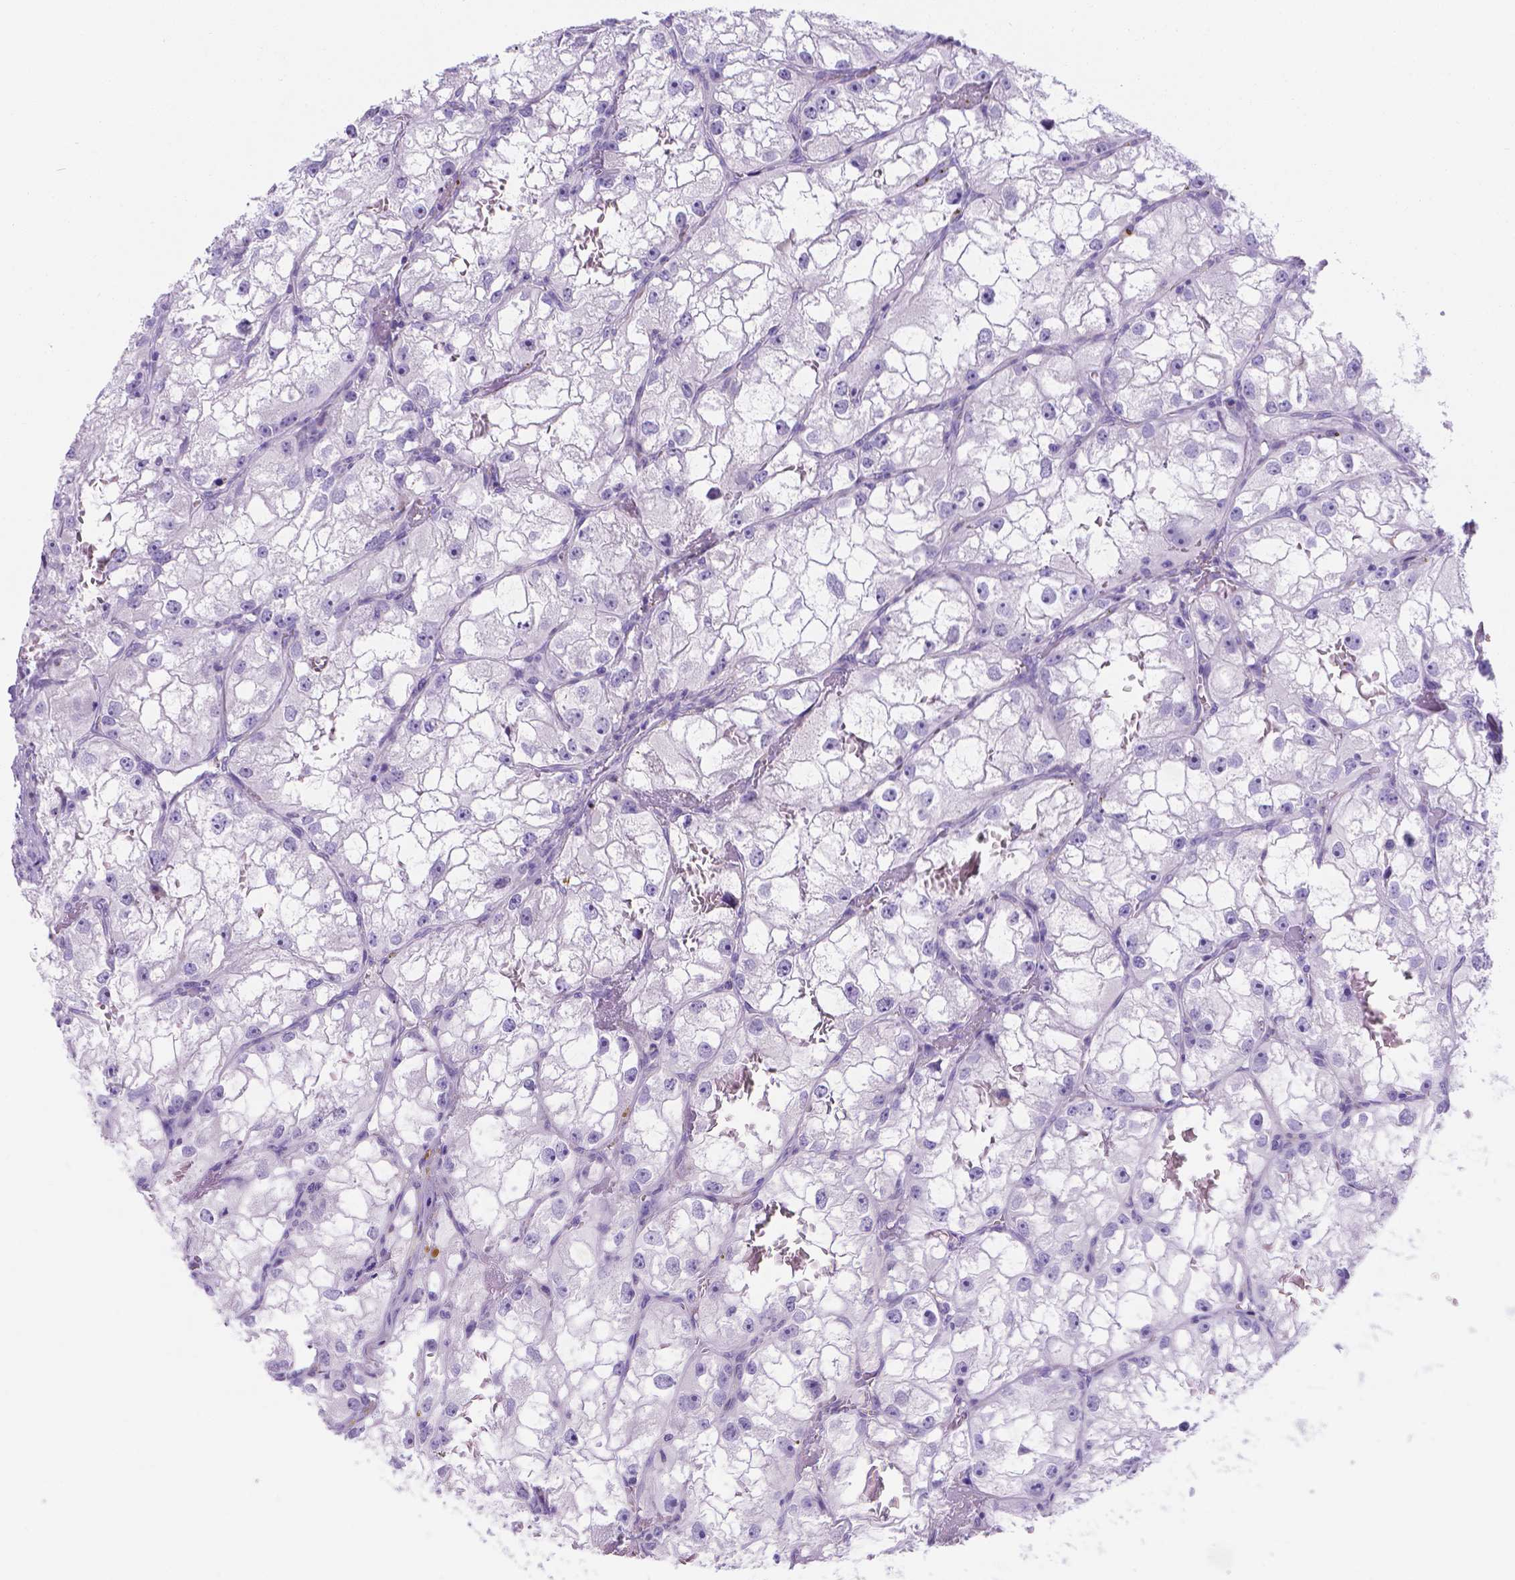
{"staining": {"intensity": "negative", "quantity": "none", "location": "none"}, "tissue": "renal cancer", "cell_type": "Tumor cells", "image_type": "cancer", "snomed": [{"axis": "morphology", "description": "Adenocarcinoma, NOS"}, {"axis": "topography", "description": "Kidney"}], "caption": "A photomicrograph of human renal adenocarcinoma is negative for staining in tumor cells.", "gene": "MLN", "patient": {"sex": "male", "age": 59}}